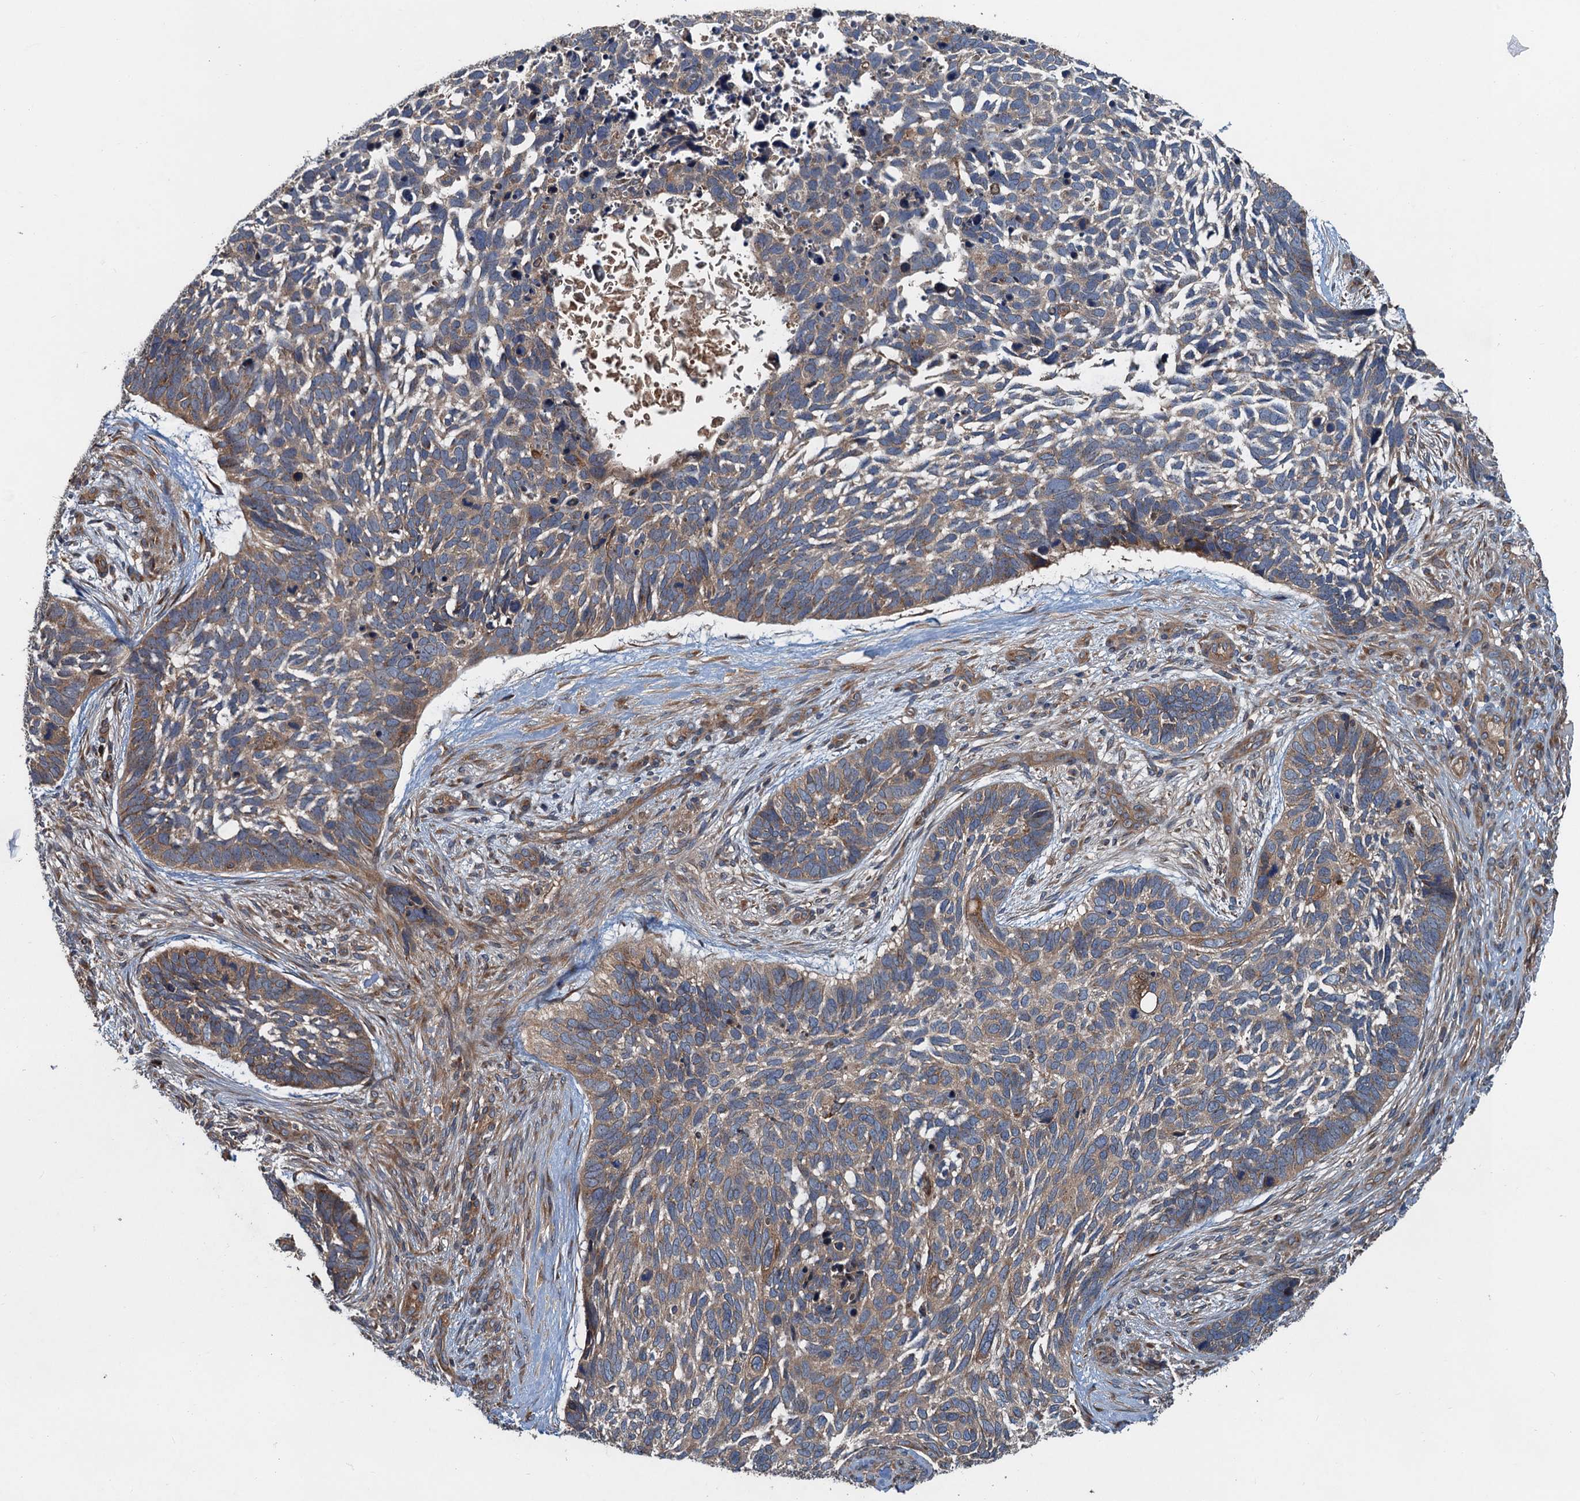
{"staining": {"intensity": "moderate", "quantity": "<25%", "location": "cytoplasmic/membranous"}, "tissue": "skin cancer", "cell_type": "Tumor cells", "image_type": "cancer", "snomed": [{"axis": "morphology", "description": "Basal cell carcinoma"}, {"axis": "topography", "description": "Skin"}], "caption": "Approximately <25% of tumor cells in skin cancer (basal cell carcinoma) display moderate cytoplasmic/membranous protein staining as visualized by brown immunohistochemical staining.", "gene": "COG3", "patient": {"sex": "male", "age": 88}}